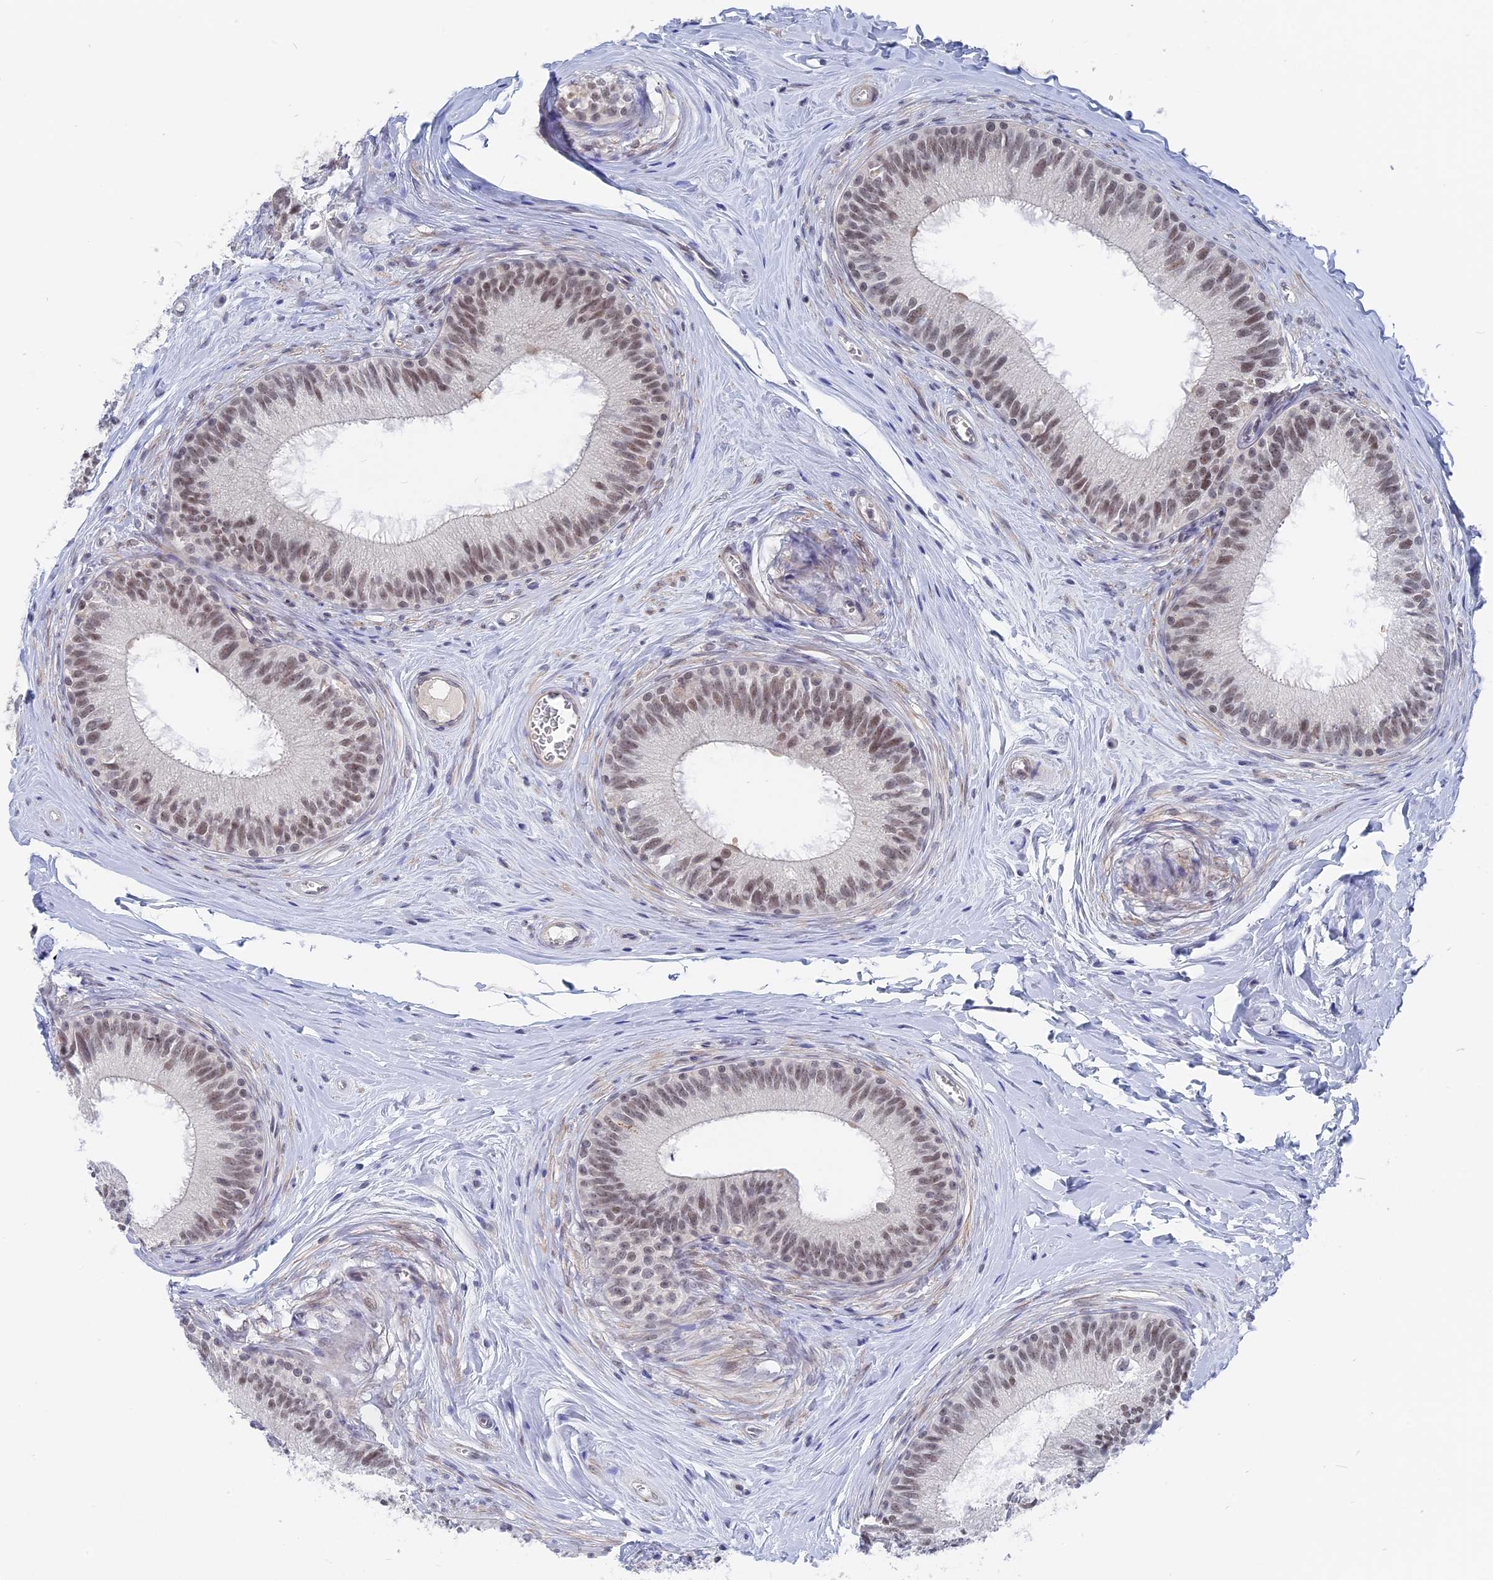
{"staining": {"intensity": "moderate", "quantity": "25%-75%", "location": "nuclear"}, "tissue": "epididymis", "cell_type": "Glandular cells", "image_type": "normal", "snomed": [{"axis": "morphology", "description": "Normal tissue, NOS"}, {"axis": "topography", "description": "Epididymis"}], "caption": "Immunohistochemical staining of normal epididymis shows medium levels of moderate nuclear staining in about 25%-75% of glandular cells. (IHC, brightfield microscopy, high magnification).", "gene": "BRD2", "patient": {"sex": "male", "age": 33}}